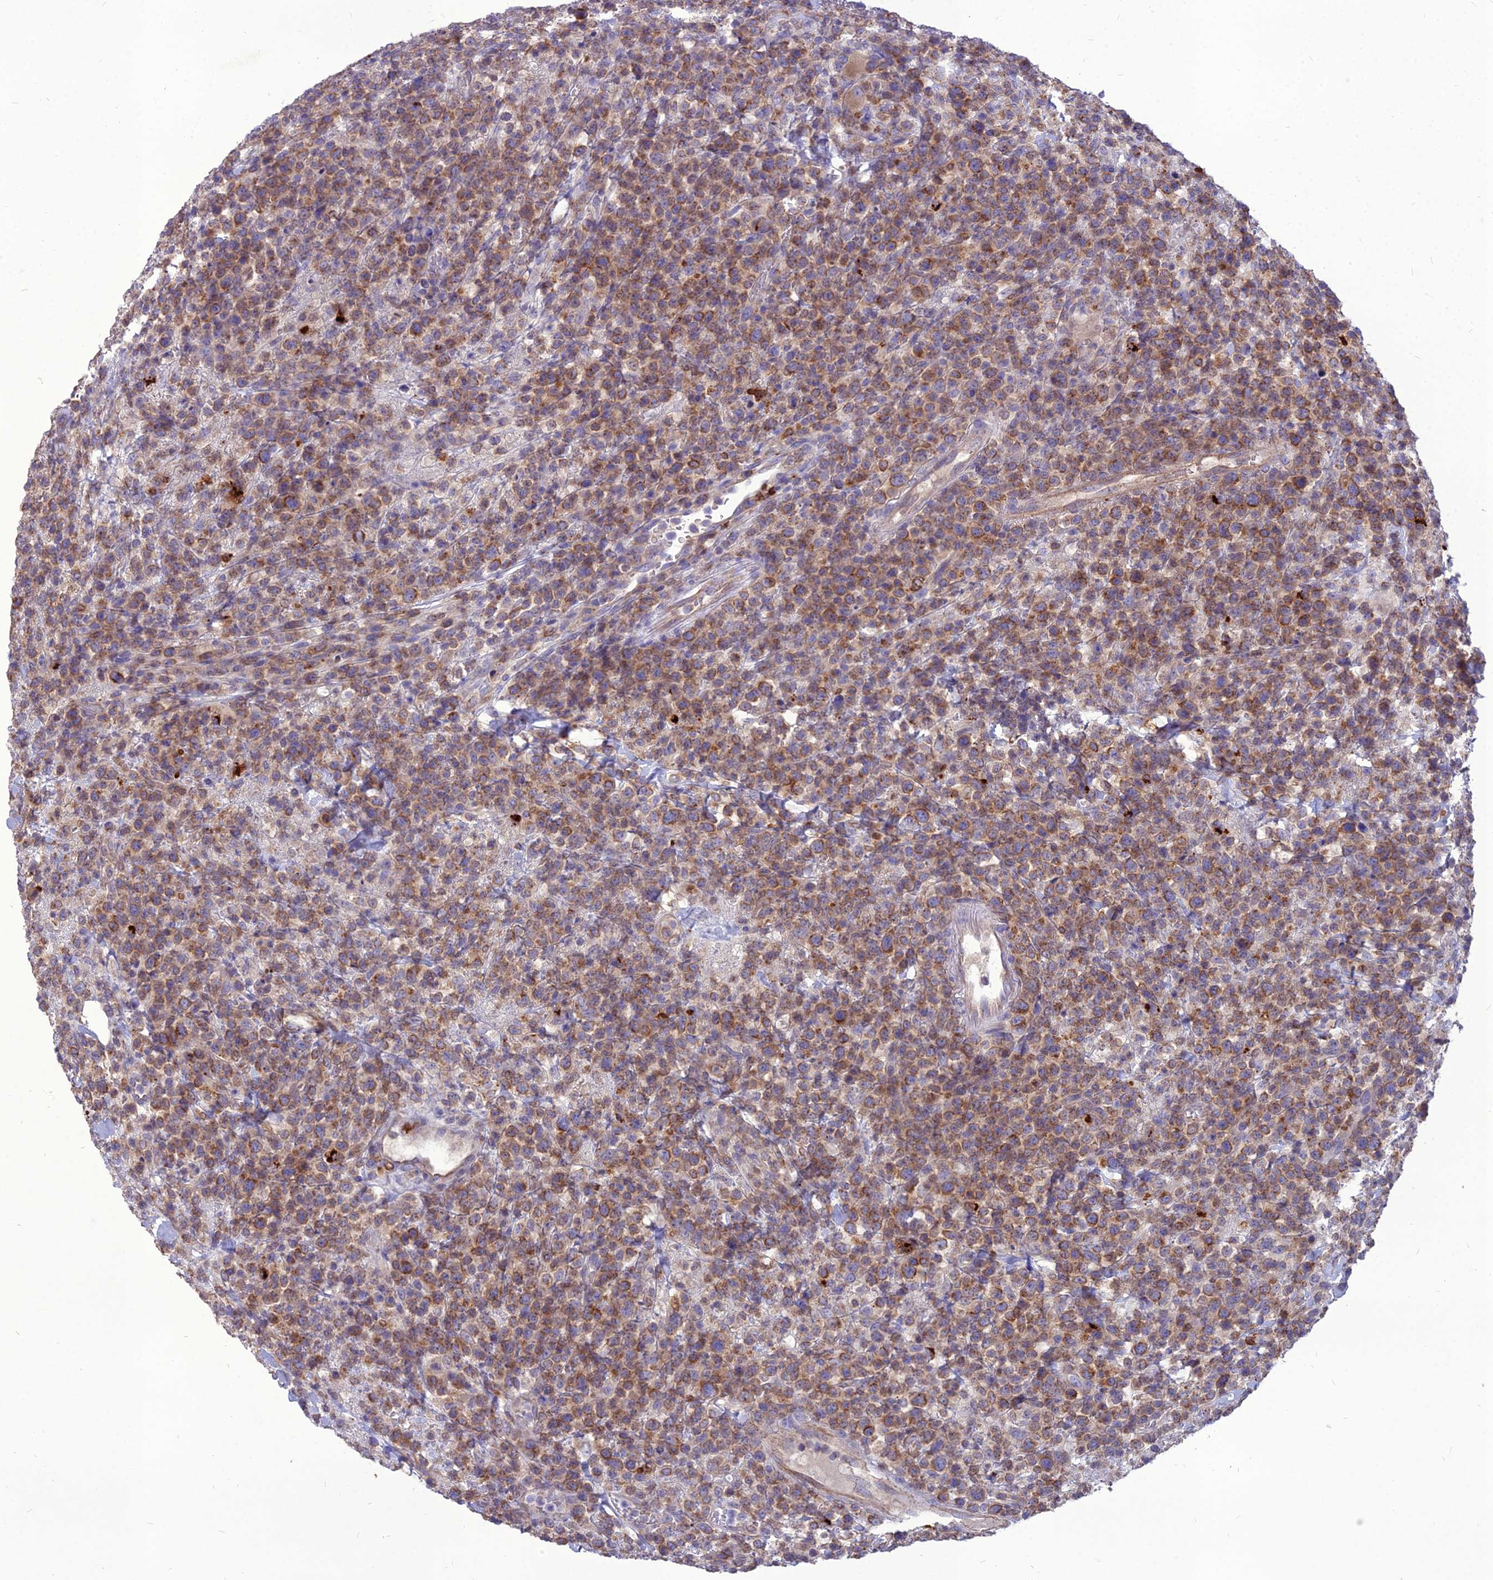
{"staining": {"intensity": "moderate", "quantity": ">75%", "location": "cytoplasmic/membranous"}, "tissue": "lymphoma", "cell_type": "Tumor cells", "image_type": "cancer", "snomed": [{"axis": "morphology", "description": "Malignant lymphoma, non-Hodgkin's type, High grade"}, {"axis": "topography", "description": "Colon"}], "caption": "Protein expression by IHC shows moderate cytoplasmic/membranous staining in about >75% of tumor cells in malignant lymphoma, non-Hodgkin's type (high-grade).", "gene": "PCED1B", "patient": {"sex": "female", "age": 53}}